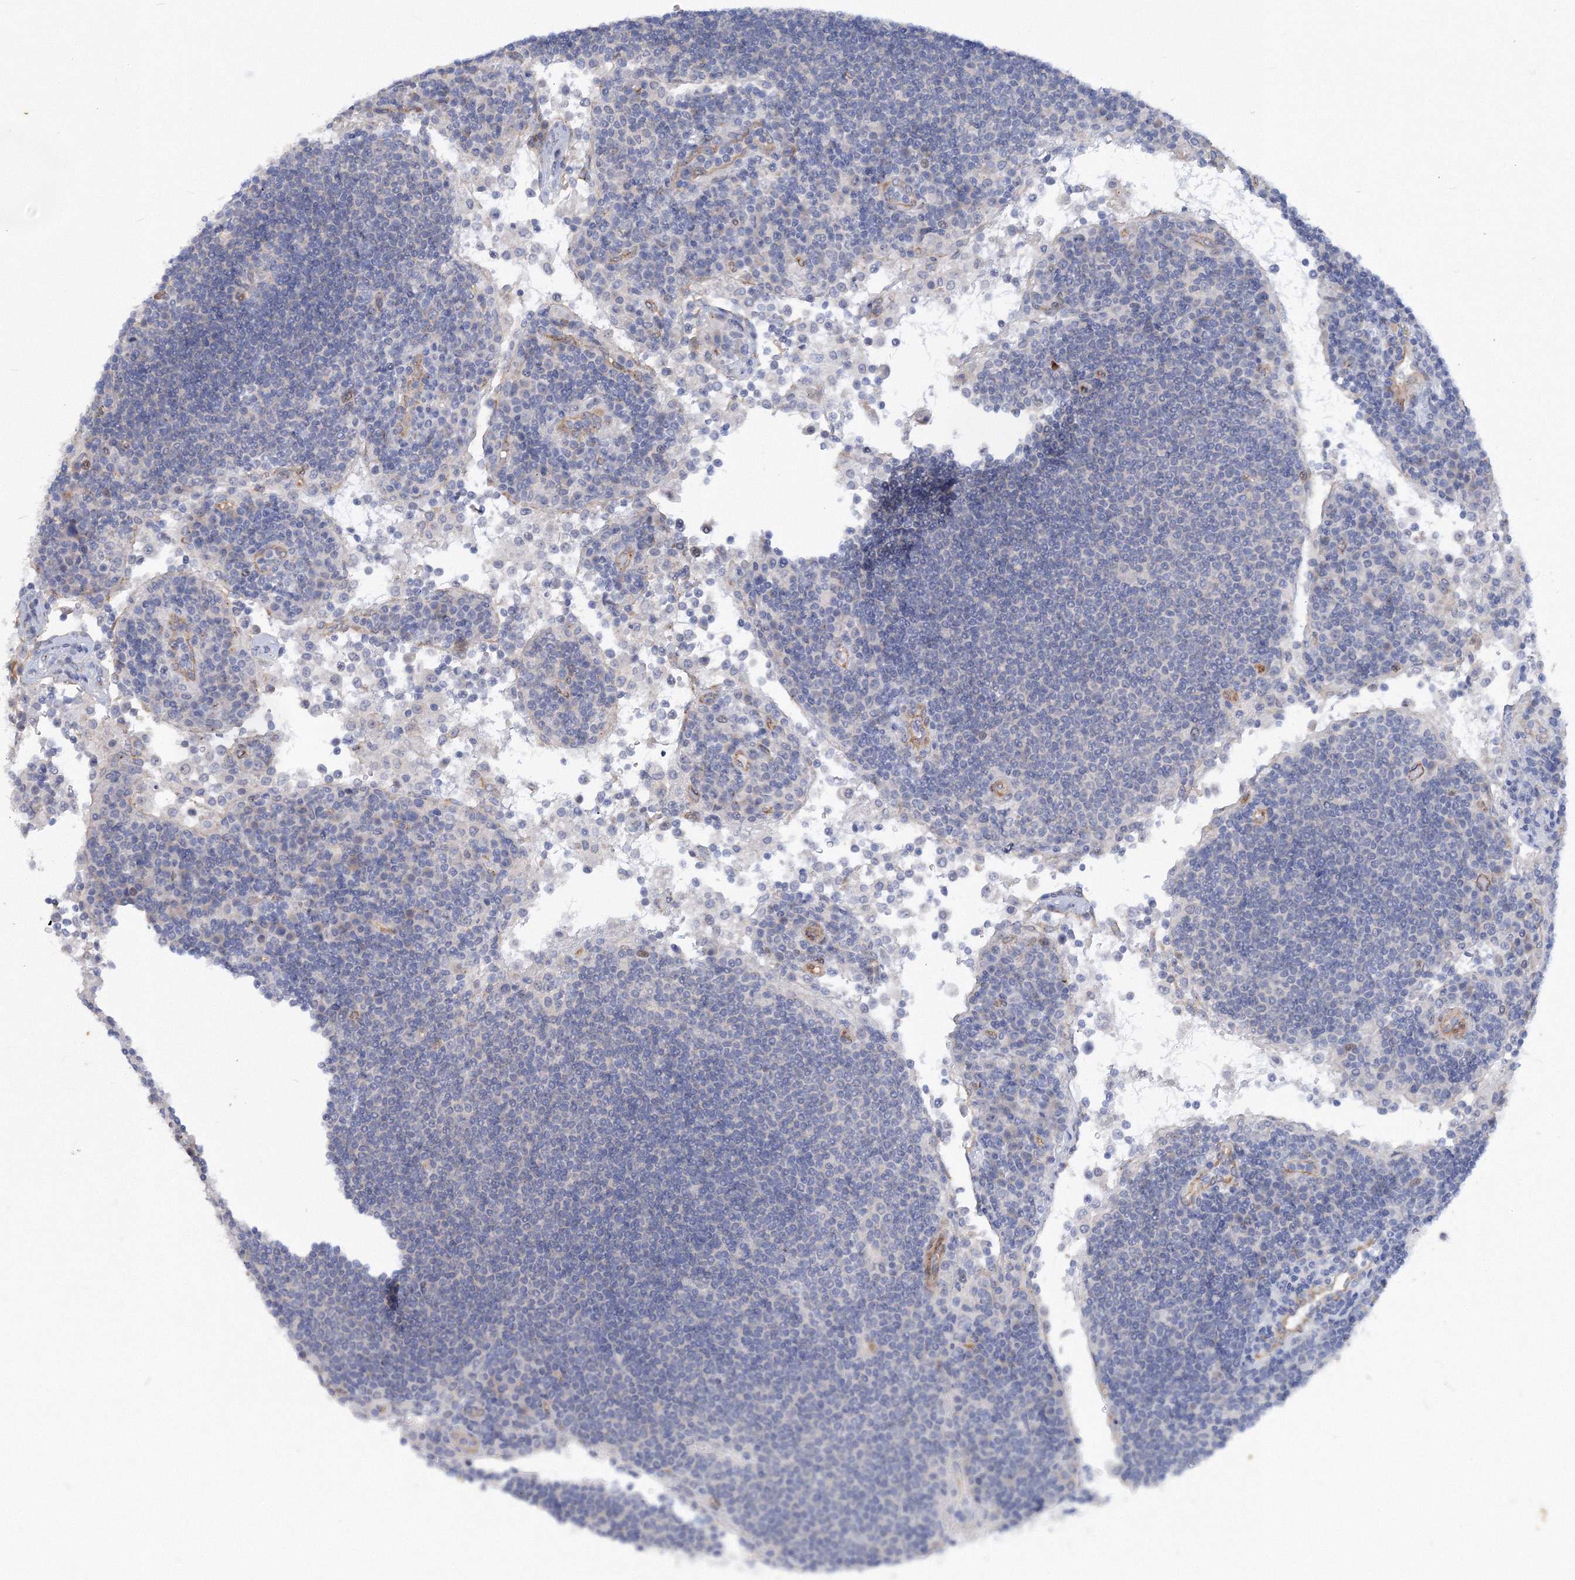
{"staining": {"intensity": "negative", "quantity": "none", "location": "none"}, "tissue": "lymph node", "cell_type": "Germinal center cells", "image_type": "normal", "snomed": [{"axis": "morphology", "description": "Normal tissue, NOS"}, {"axis": "topography", "description": "Lymph node"}], "caption": "The immunohistochemistry histopathology image has no significant staining in germinal center cells of lymph node.", "gene": "TANC1", "patient": {"sex": "female", "age": 53}}